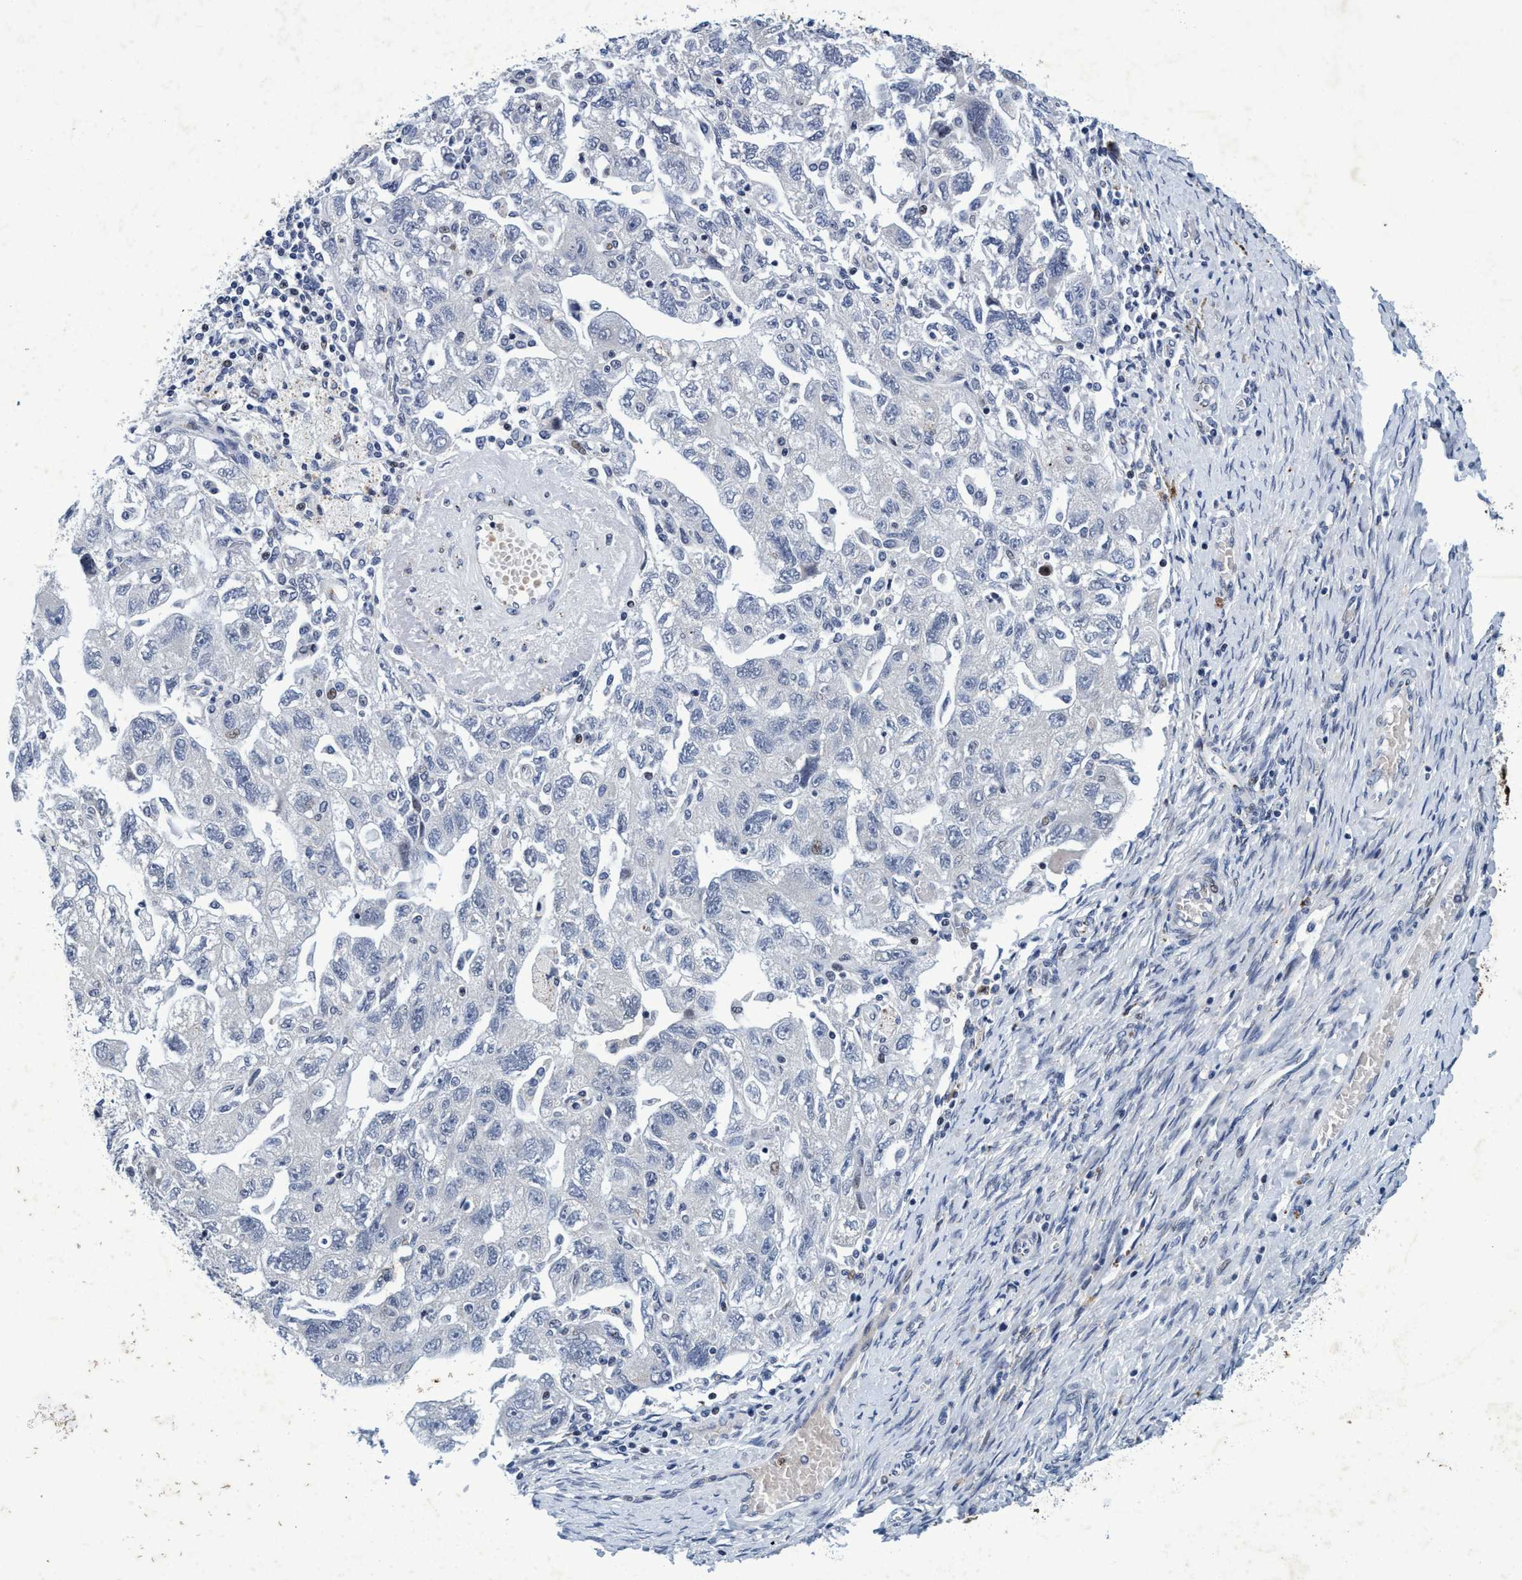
{"staining": {"intensity": "negative", "quantity": "none", "location": "none"}, "tissue": "ovarian cancer", "cell_type": "Tumor cells", "image_type": "cancer", "snomed": [{"axis": "morphology", "description": "Carcinoma, NOS"}, {"axis": "morphology", "description": "Cystadenocarcinoma, serous, NOS"}, {"axis": "topography", "description": "Ovary"}], "caption": "DAB immunohistochemical staining of ovarian serous cystadenocarcinoma demonstrates no significant positivity in tumor cells.", "gene": "GRB14", "patient": {"sex": "female", "age": 69}}